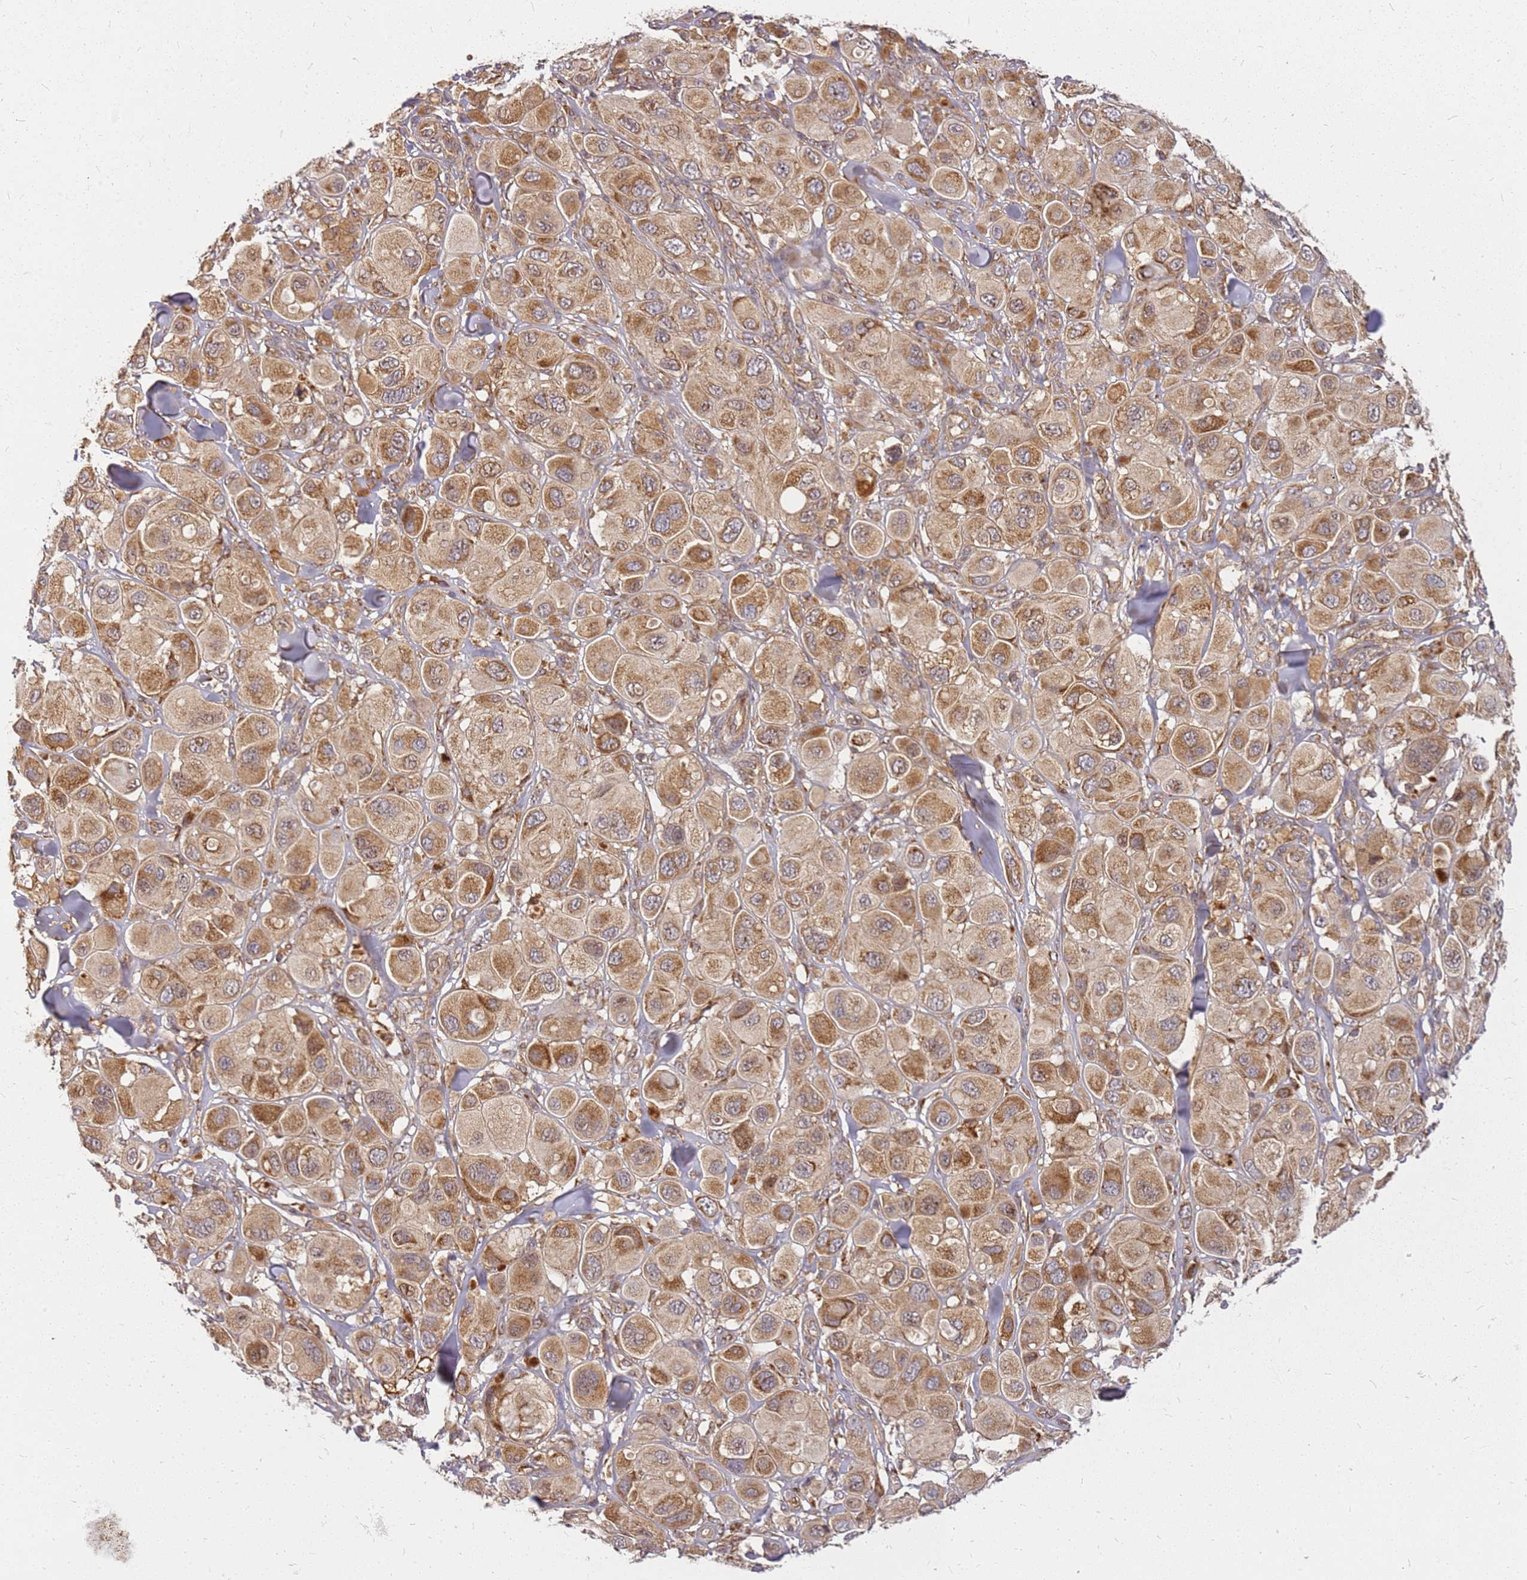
{"staining": {"intensity": "moderate", "quantity": ">75%", "location": "cytoplasmic/membranous"}, "tissue": "melanoma", "cell_type": "Tumor cells", "image_type": "cancer", "snomed": [{"axis": "morphology", "description": "Malignant melanoma, Metastatic site"}, {"axis": "topography", "description": "Skin"}], "caption": "Human malignant melanoma (metastatic site) stained for a protein (brown) displays moderate cytoplasmic/membranous positive expression in about >75% of tumor cells.", "gene": "CCDC159", "patient": {"sex": "male", "age": 41}}